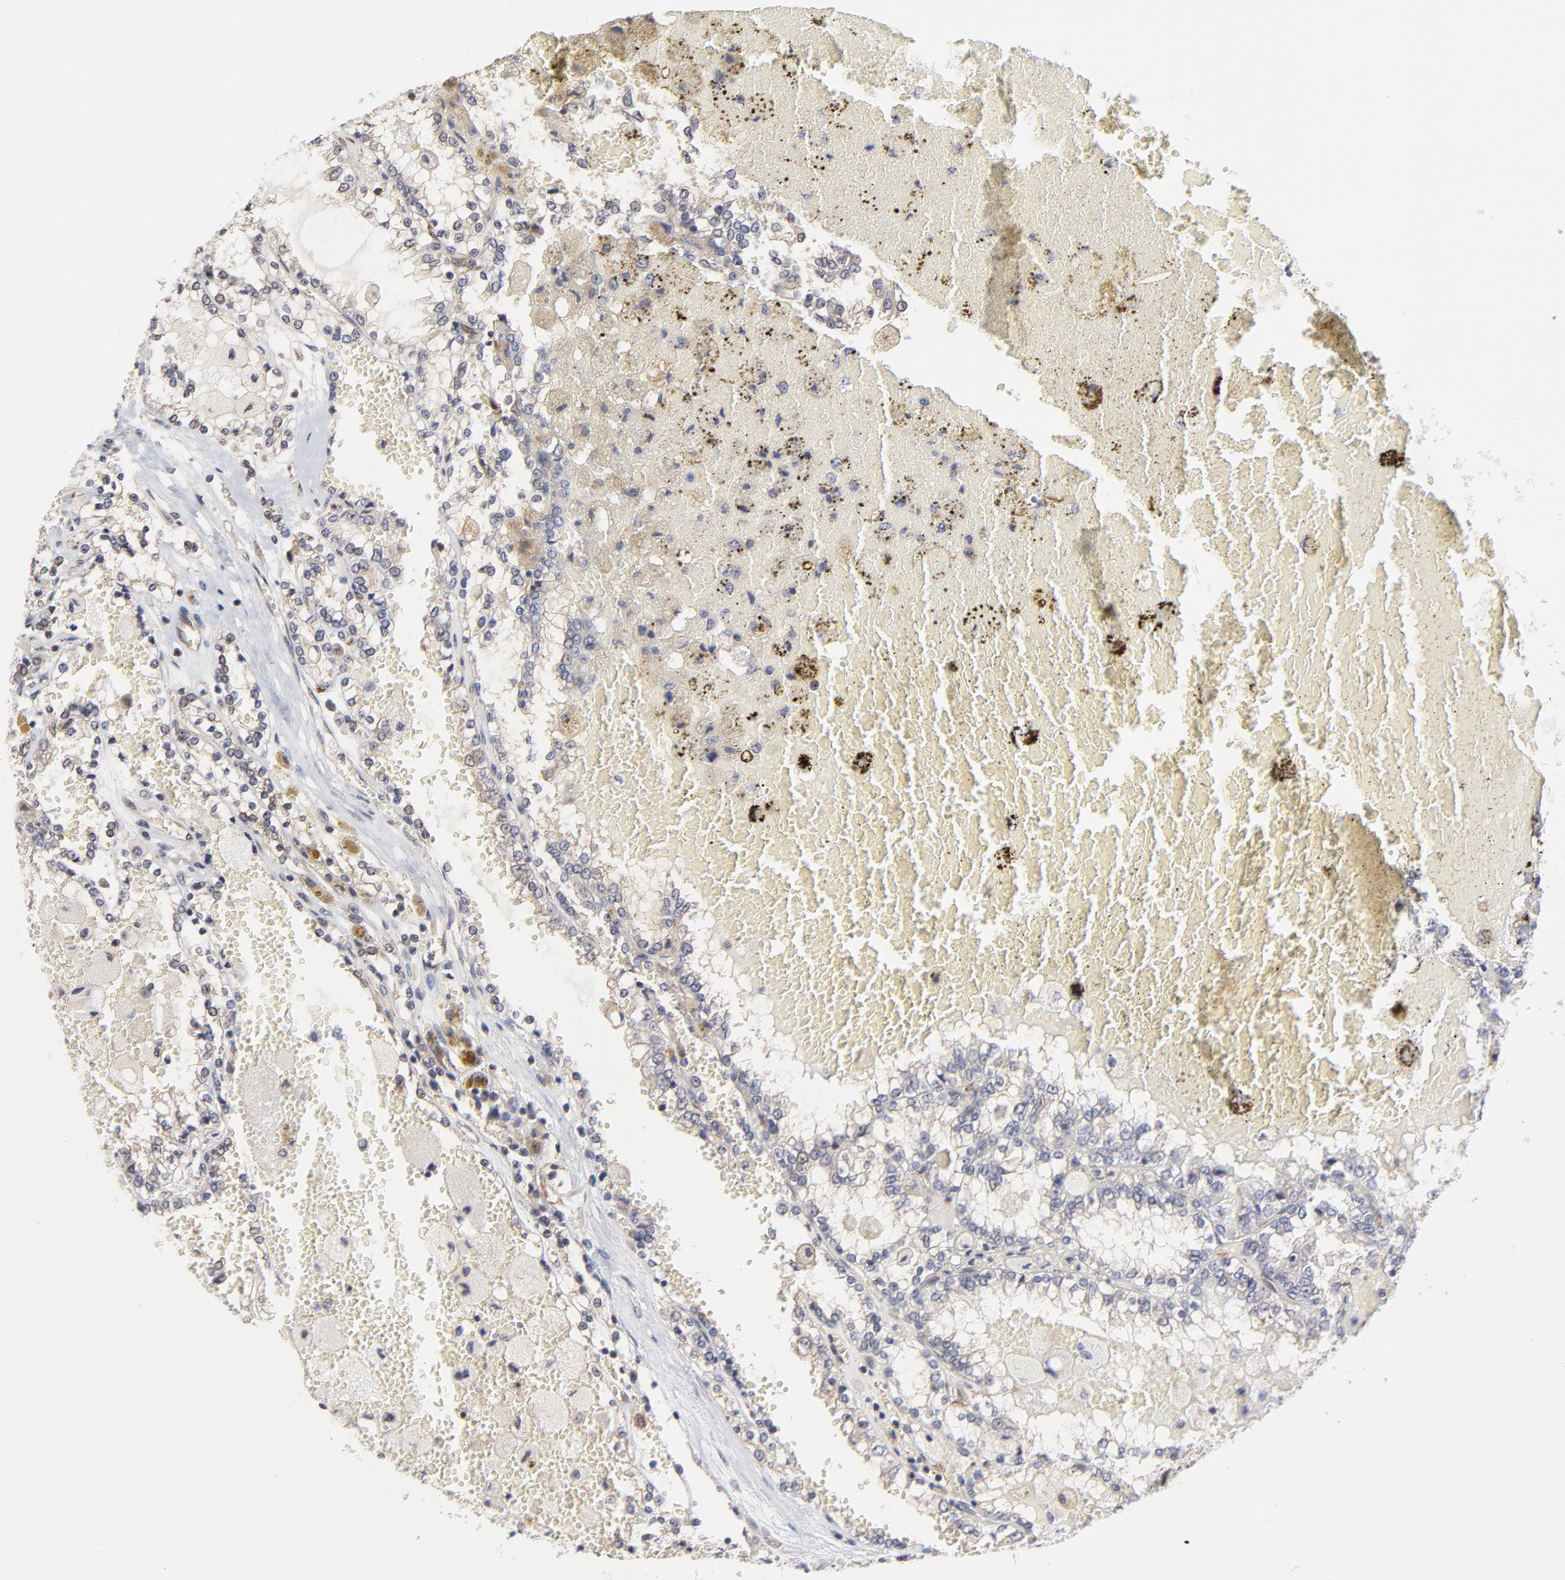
{"staining": {"intensity": "weak", "quantity": ">75%", "location": "cytoplasmic/membranous"}, "tissue": "renal cancer", "cell_type": "Tumor cells", "image_type": "cancer", "snomed": [{"axis": "morphology", "description": "Adenocarcinoma, NOS"}, {"axis": "topography", "description": "Kidney"}], "caption": "Immunohistochemical staining of human renal cancer (adenocarcinoma) demonstrates weak cytoplasmic/membranous protein staining in about >75% of tumor cells. Nuclei are stained in blue.", "gene": "ZNF157", "patient": {"sex": "female", "age": 56}}